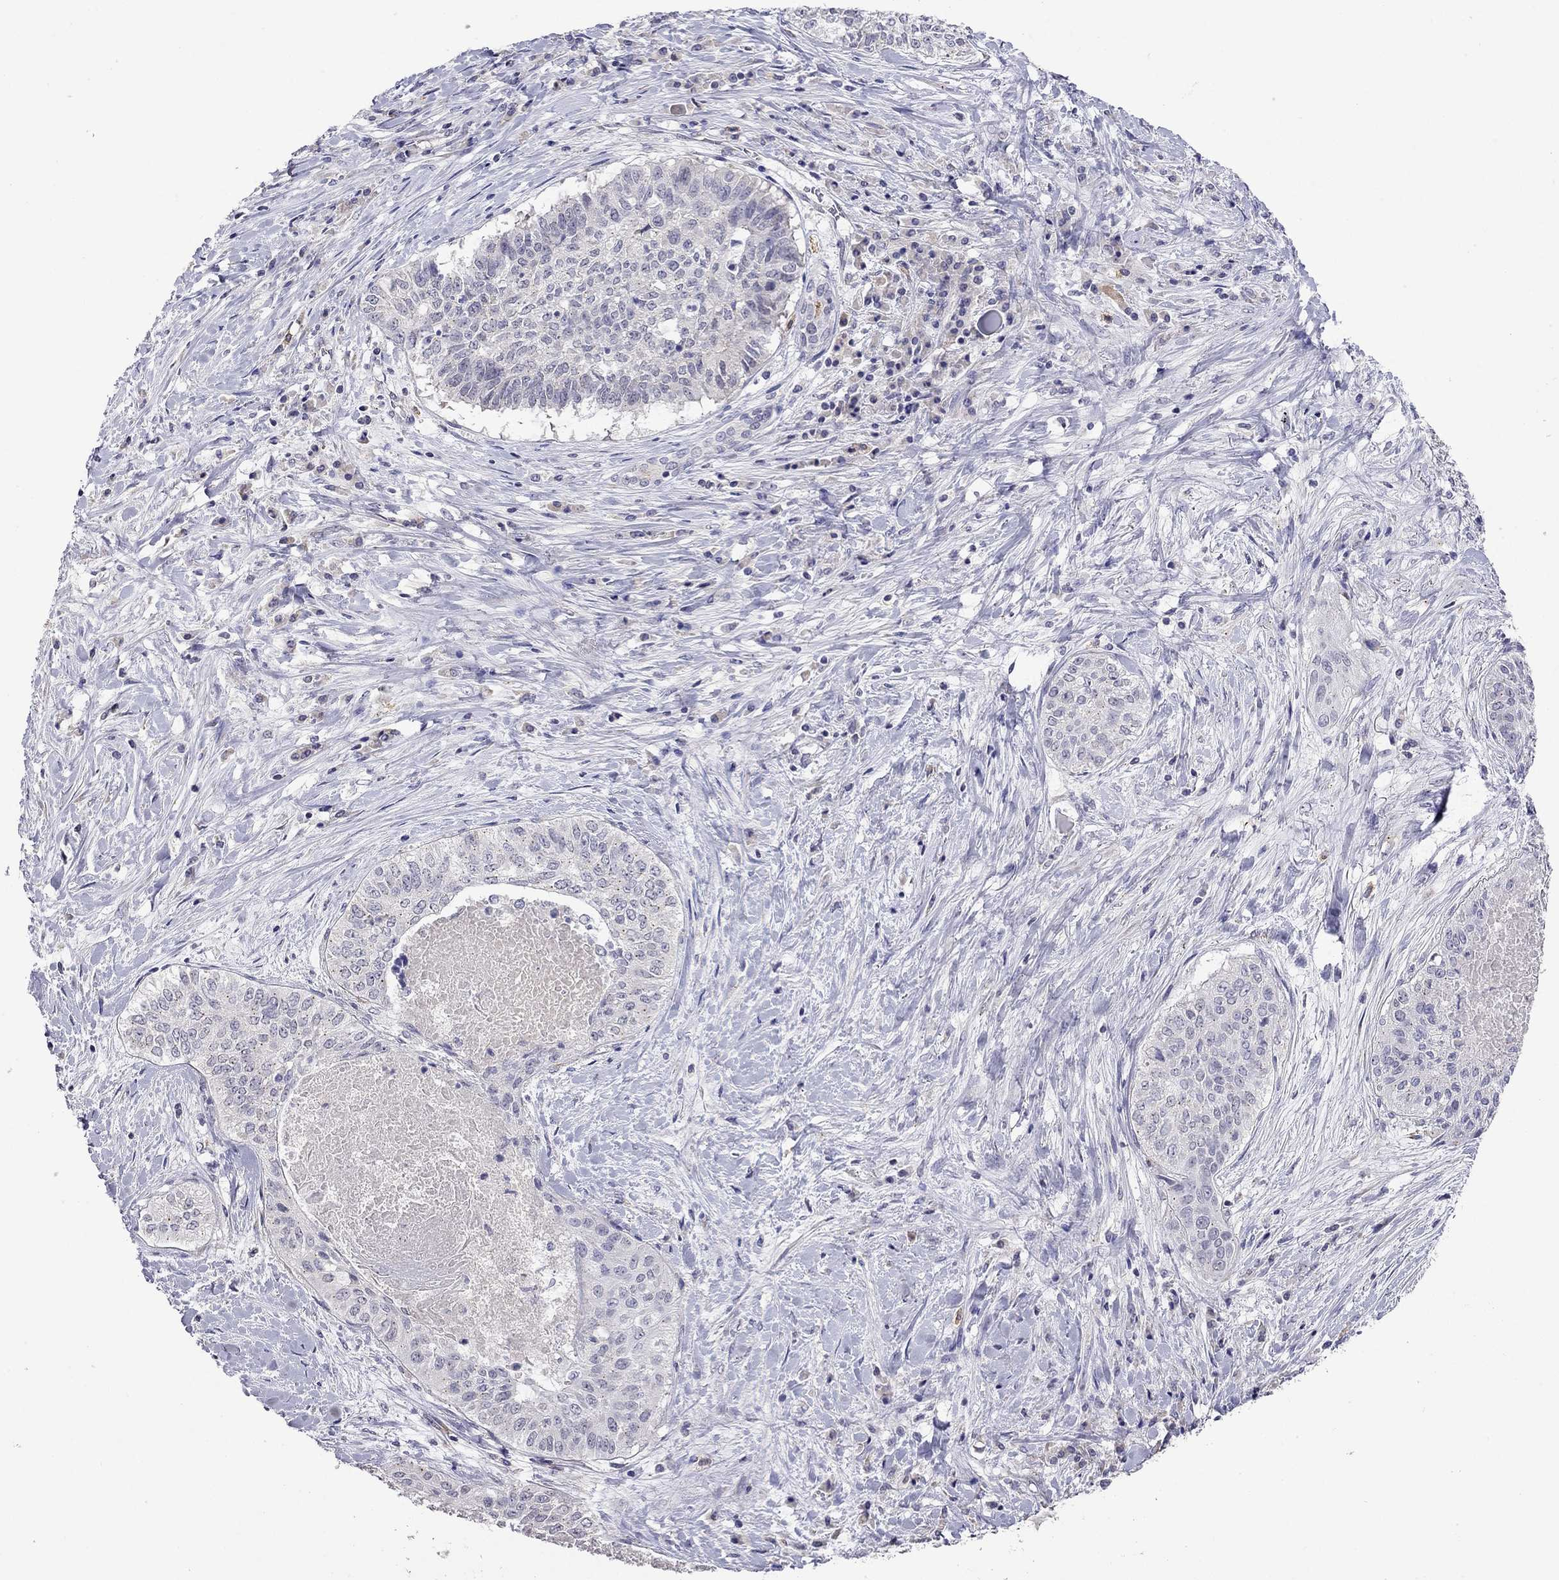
{"staining": {"intensity": "negative", "quantity": "none", "location": "none"}, "tissue": "lung cancer", "cell_type": "Tumor cells", "image_type": "cancer", "snomed": [{"axis": "morphology", "description": "Squamous cell carcinoma, NOS"}, {"axis": "topography", "description": "Lung"}], "caption": "IHC of squamous cell carcinoma (lung) shows no staining in tumor cells.", "gene": "WNK3", "patient": {"sex": "male", "age": 64}}